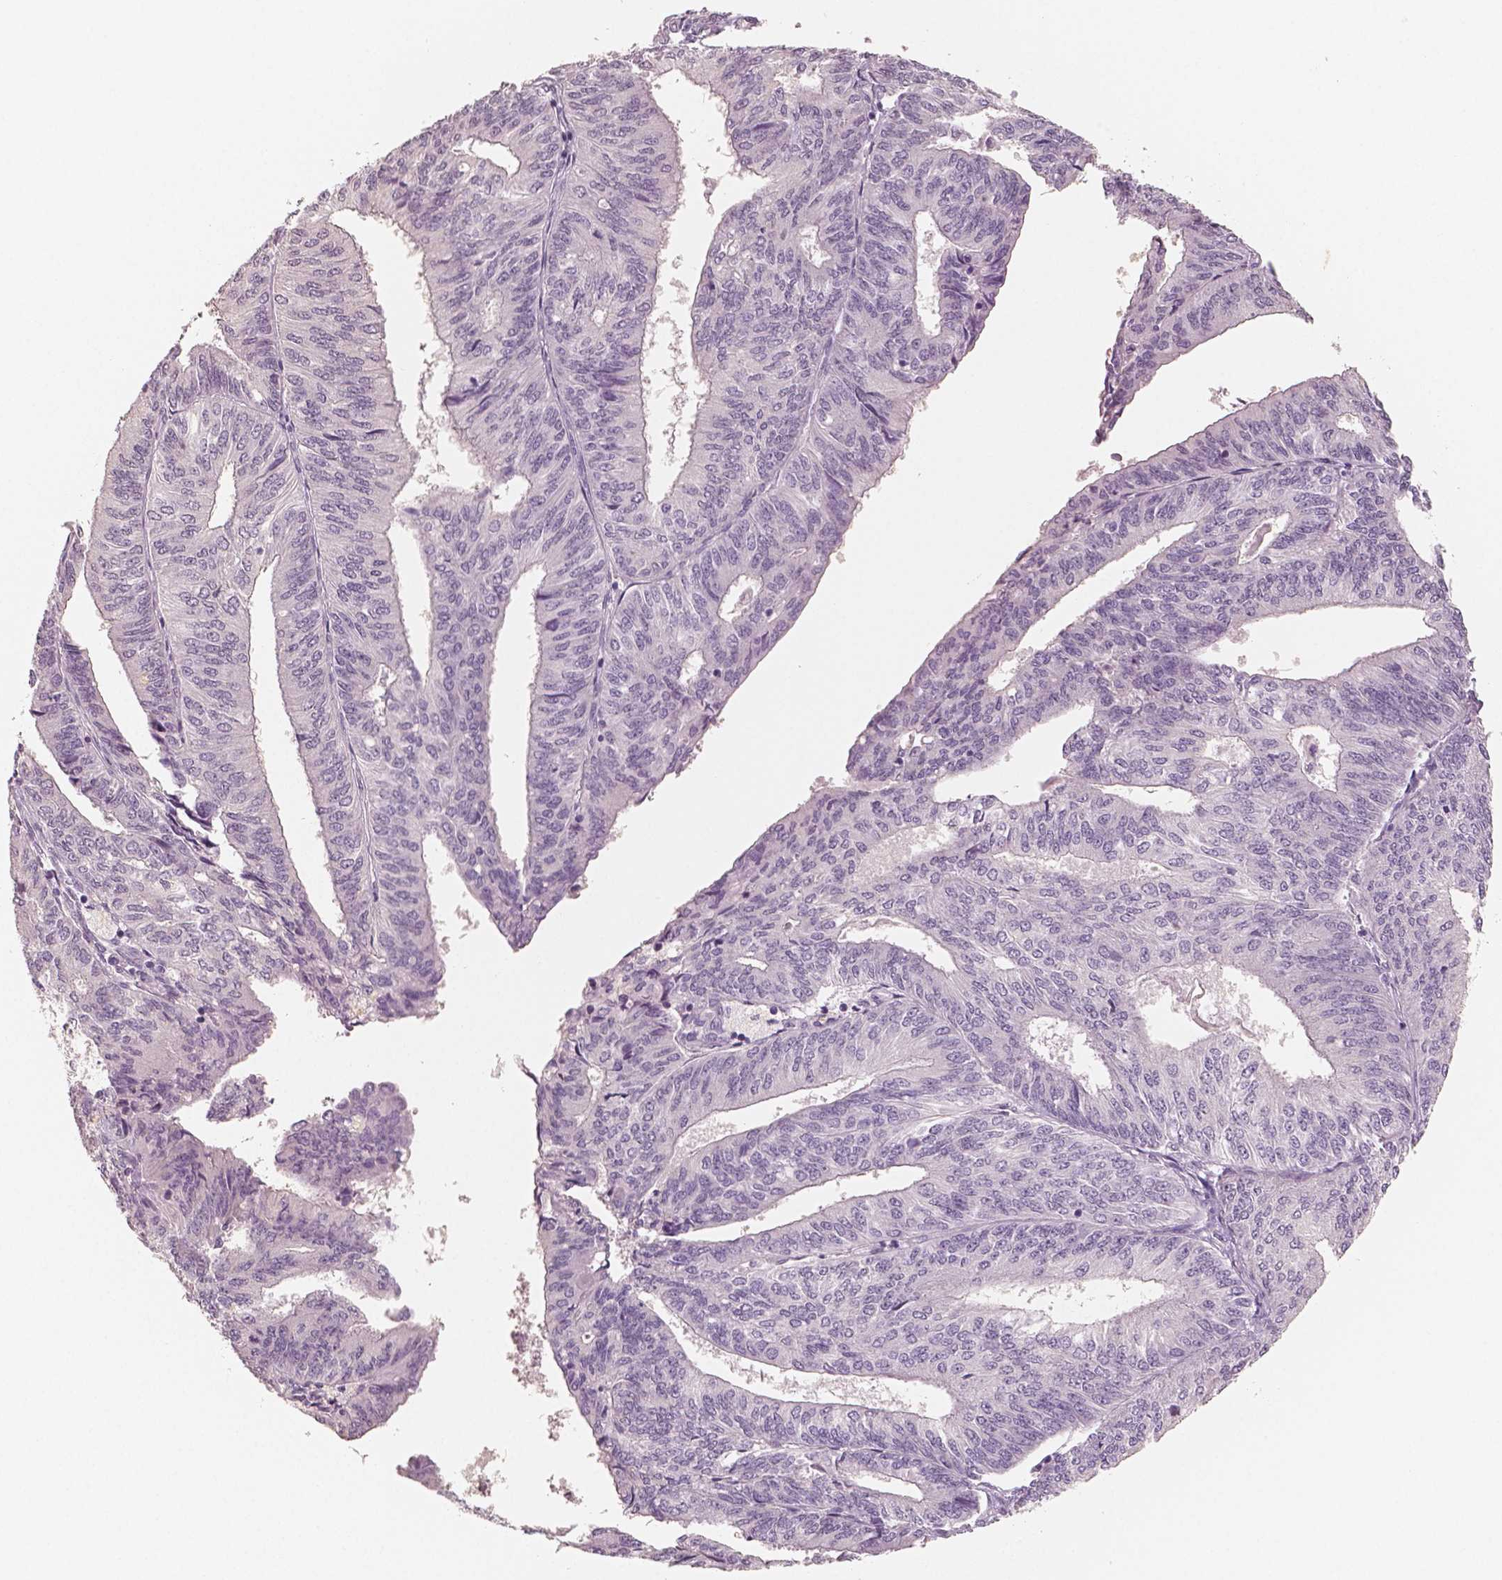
{"staining": {"intensity": "negative", "quantity": "none", "location": "none"}, "tissue": "endometrial cancer", "cell_type": "Tumor cells", "image_type": "cancer", "snomed": [{"axis": "morphology", "description": "Adenocarcinoma, NOS"}, {"axis": "topography", "description": "Endometrium"}], "caption": "DAB (3,3'-diaminobenzidine) immunohistochemical staining of human endometrial adenocarcinoma displays no significant staining in tumor cells.", "gene": "NECAB2", "patient": {"sex": "female", "age": 58}}